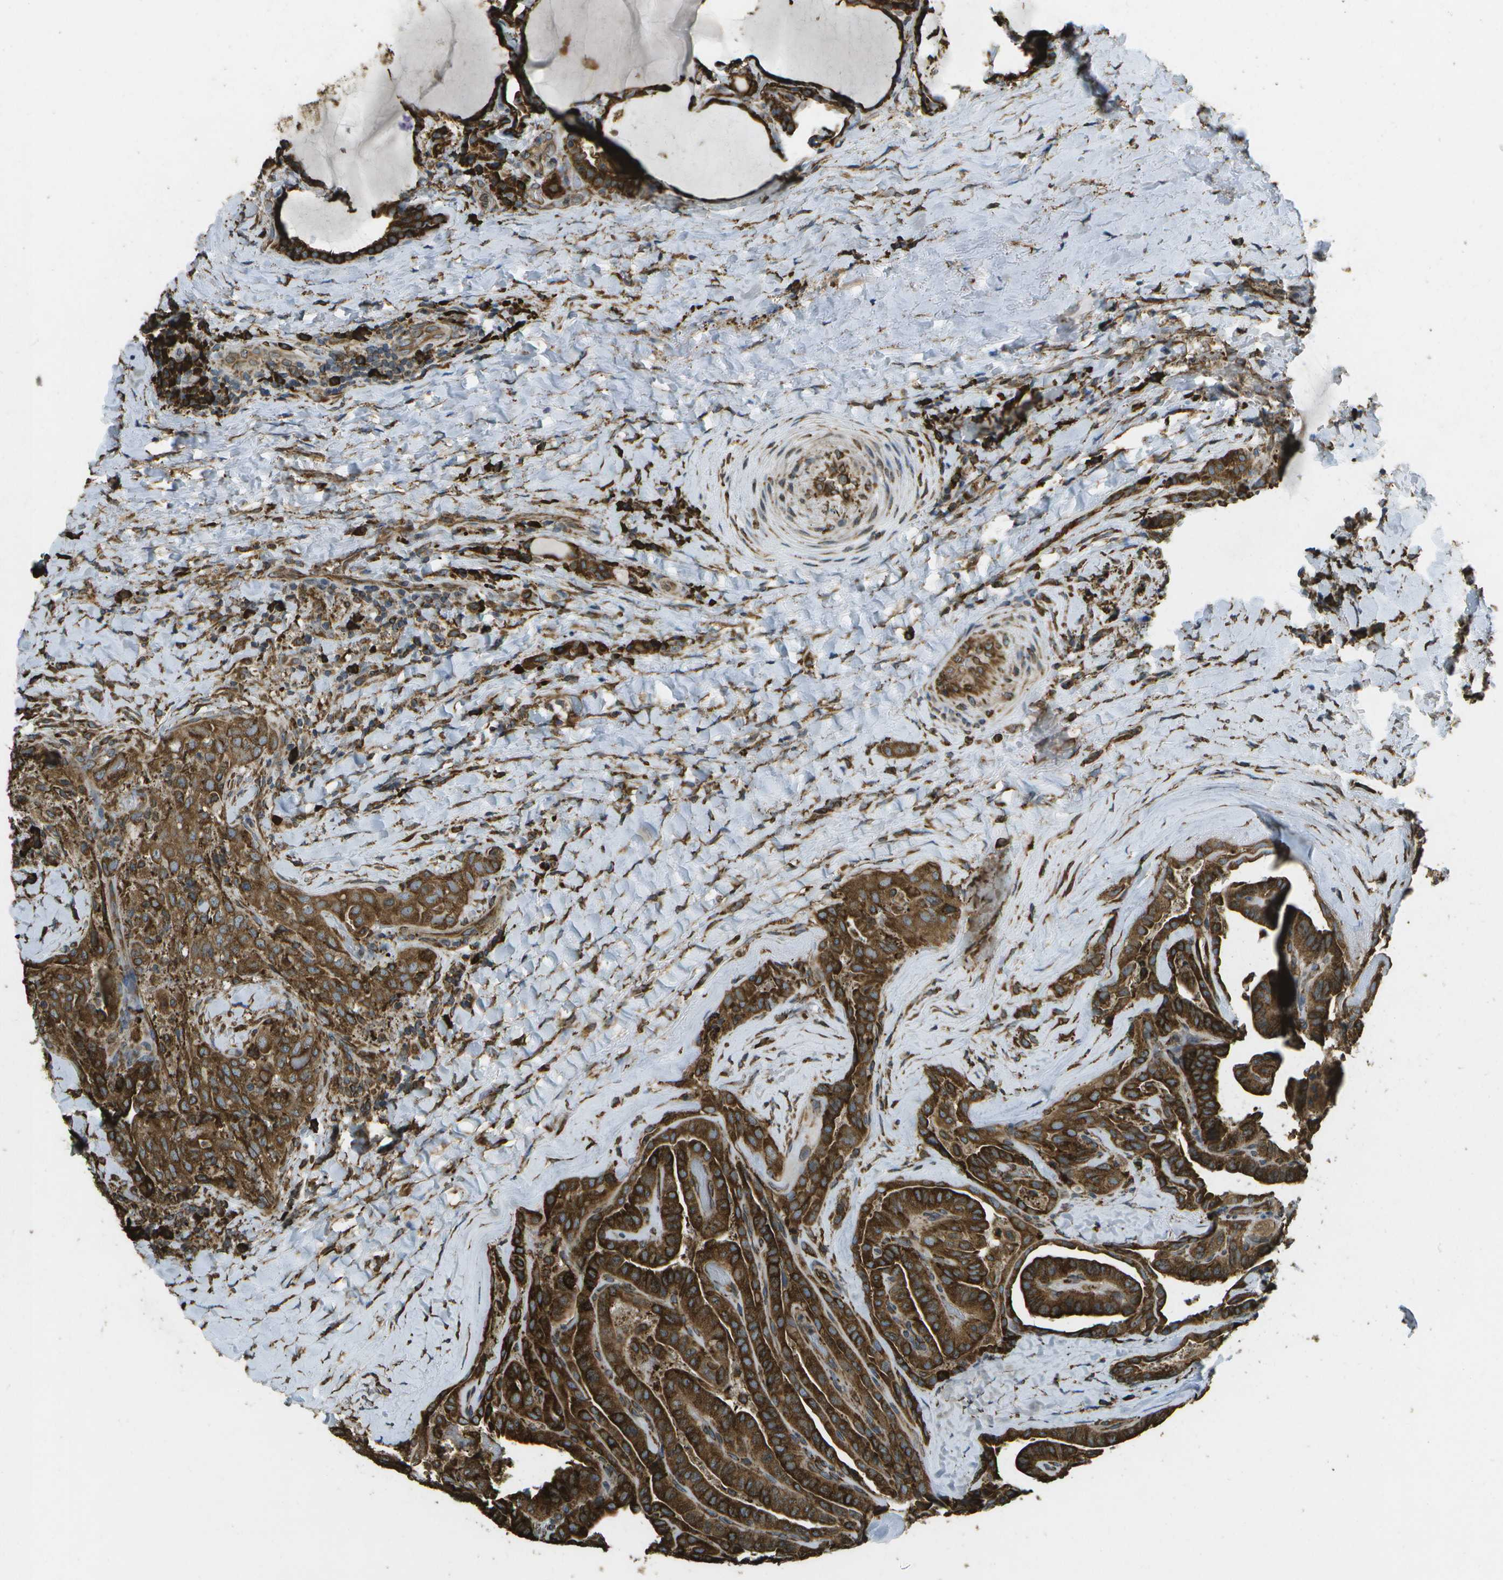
{"staining": {"intensity": "strong", "quantity": ">75%", "location": "cytoplasmic/membranous"}, "tissue": "thyroid cancer", "cell_type": "Tumor cells", "image_type": "cancer", "snomed": [{"axis": "morphology", "description": "Papillary adenocarcinoma, NOS"}, {"axis": "topography", "description": "Thyroid gland"}], "caption": "Brown immunohistochemical staining in human papillary adenocarcinoma (thyroid) shows strong cytoplasmic/membranous staining in approximately >75% of tumor cells.", "gene": "PDIA4", "patient": {"sex": "male", "age": 77}}